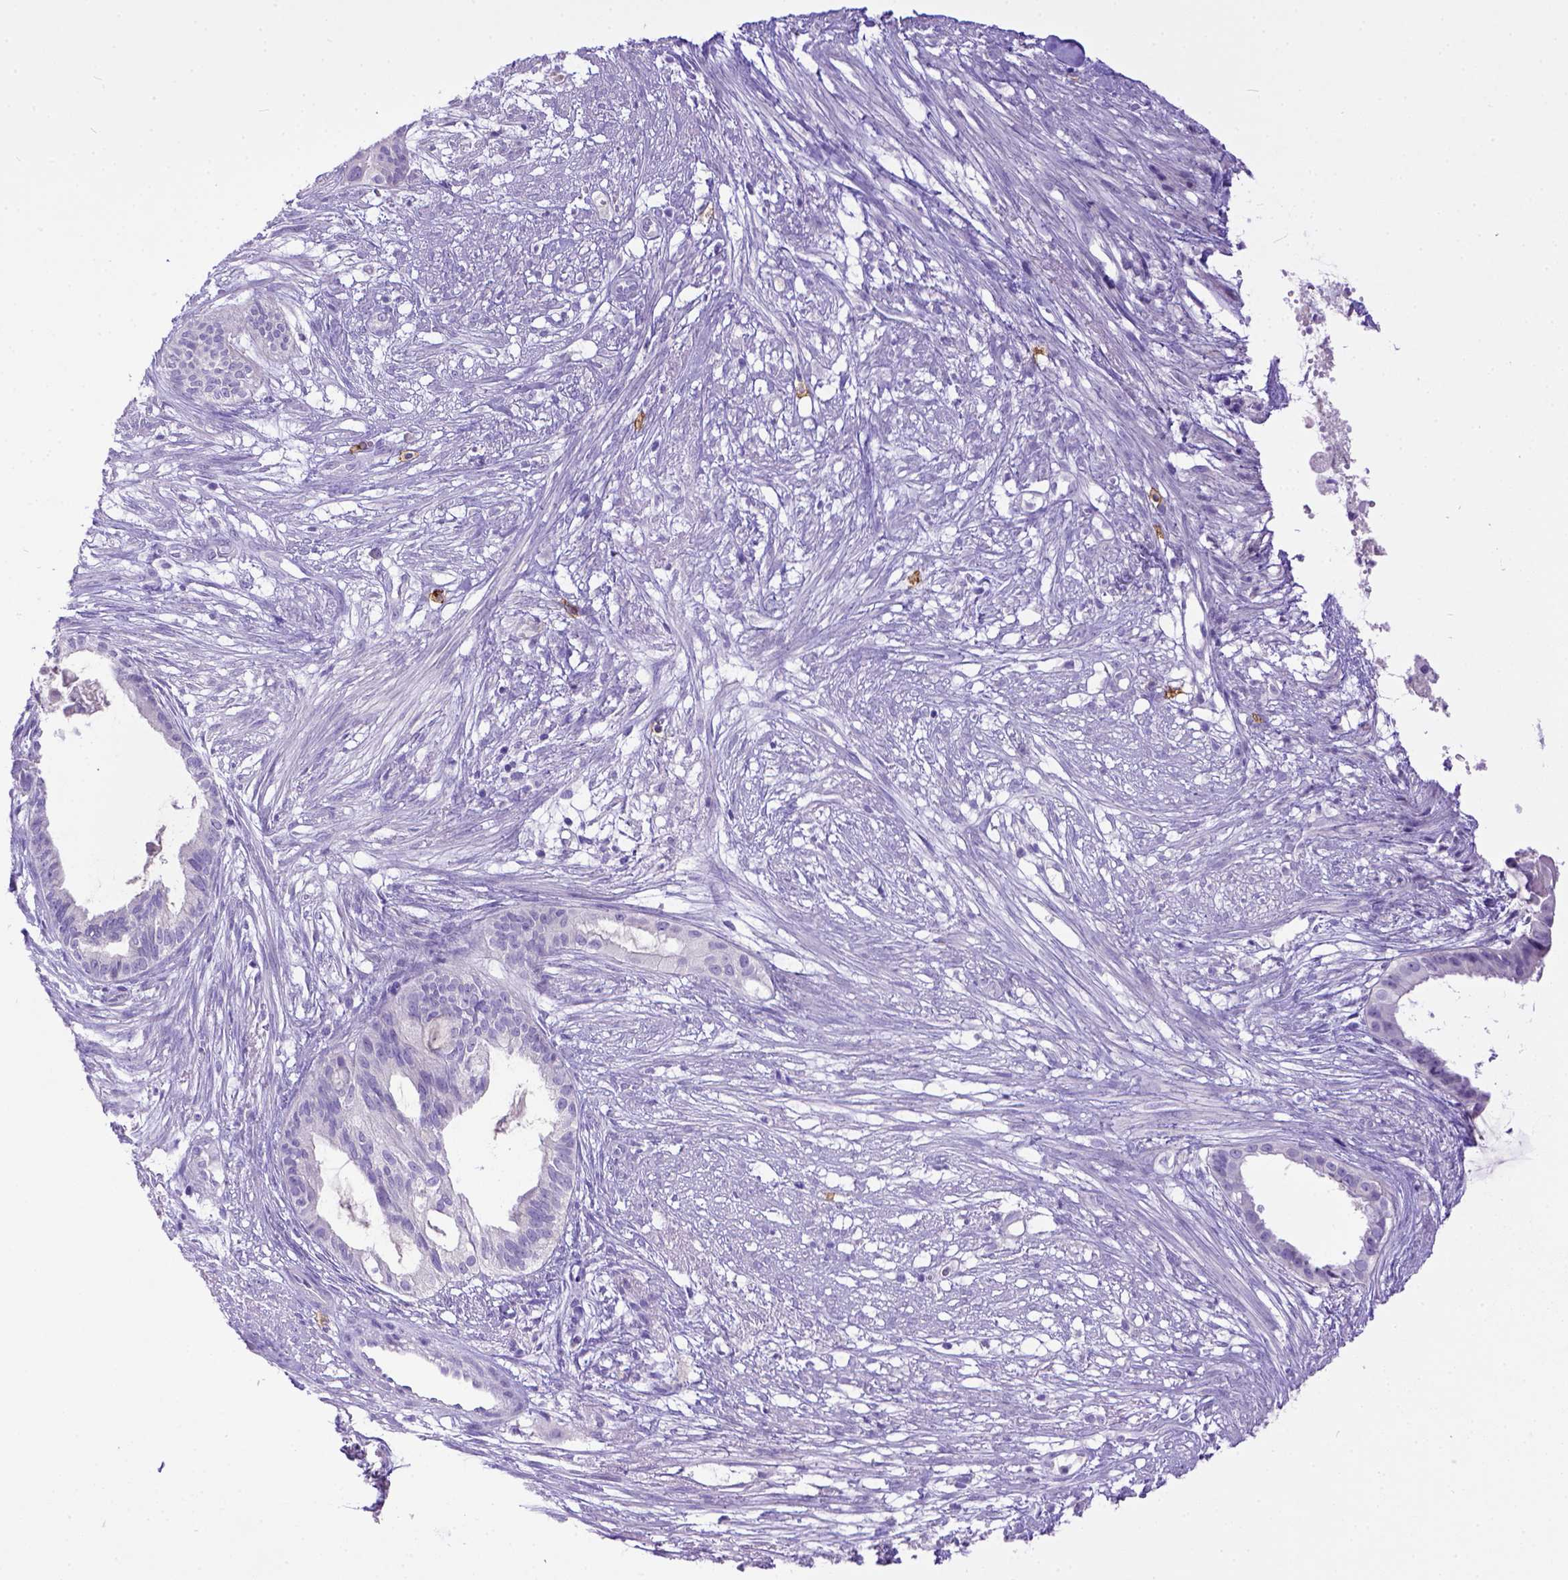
{"staining": {"intensity": "negative", "quantity": "none", "location": "none"}, "tissue": "endometrial cancer", "cell_type": "Tumor cells", "image_type": "cancer", "snomed": [{"axis": "morphology", "description": "Adenocarcinoma, NOS"}, {"axis": "topography", "description": "Endometrium"}], "caption": "Tumor cells show no significant protein expression in endometrial cancer (adenocarcinoma).", "gene": "KIT", "patient": {"sex": "female", "age": 86}}